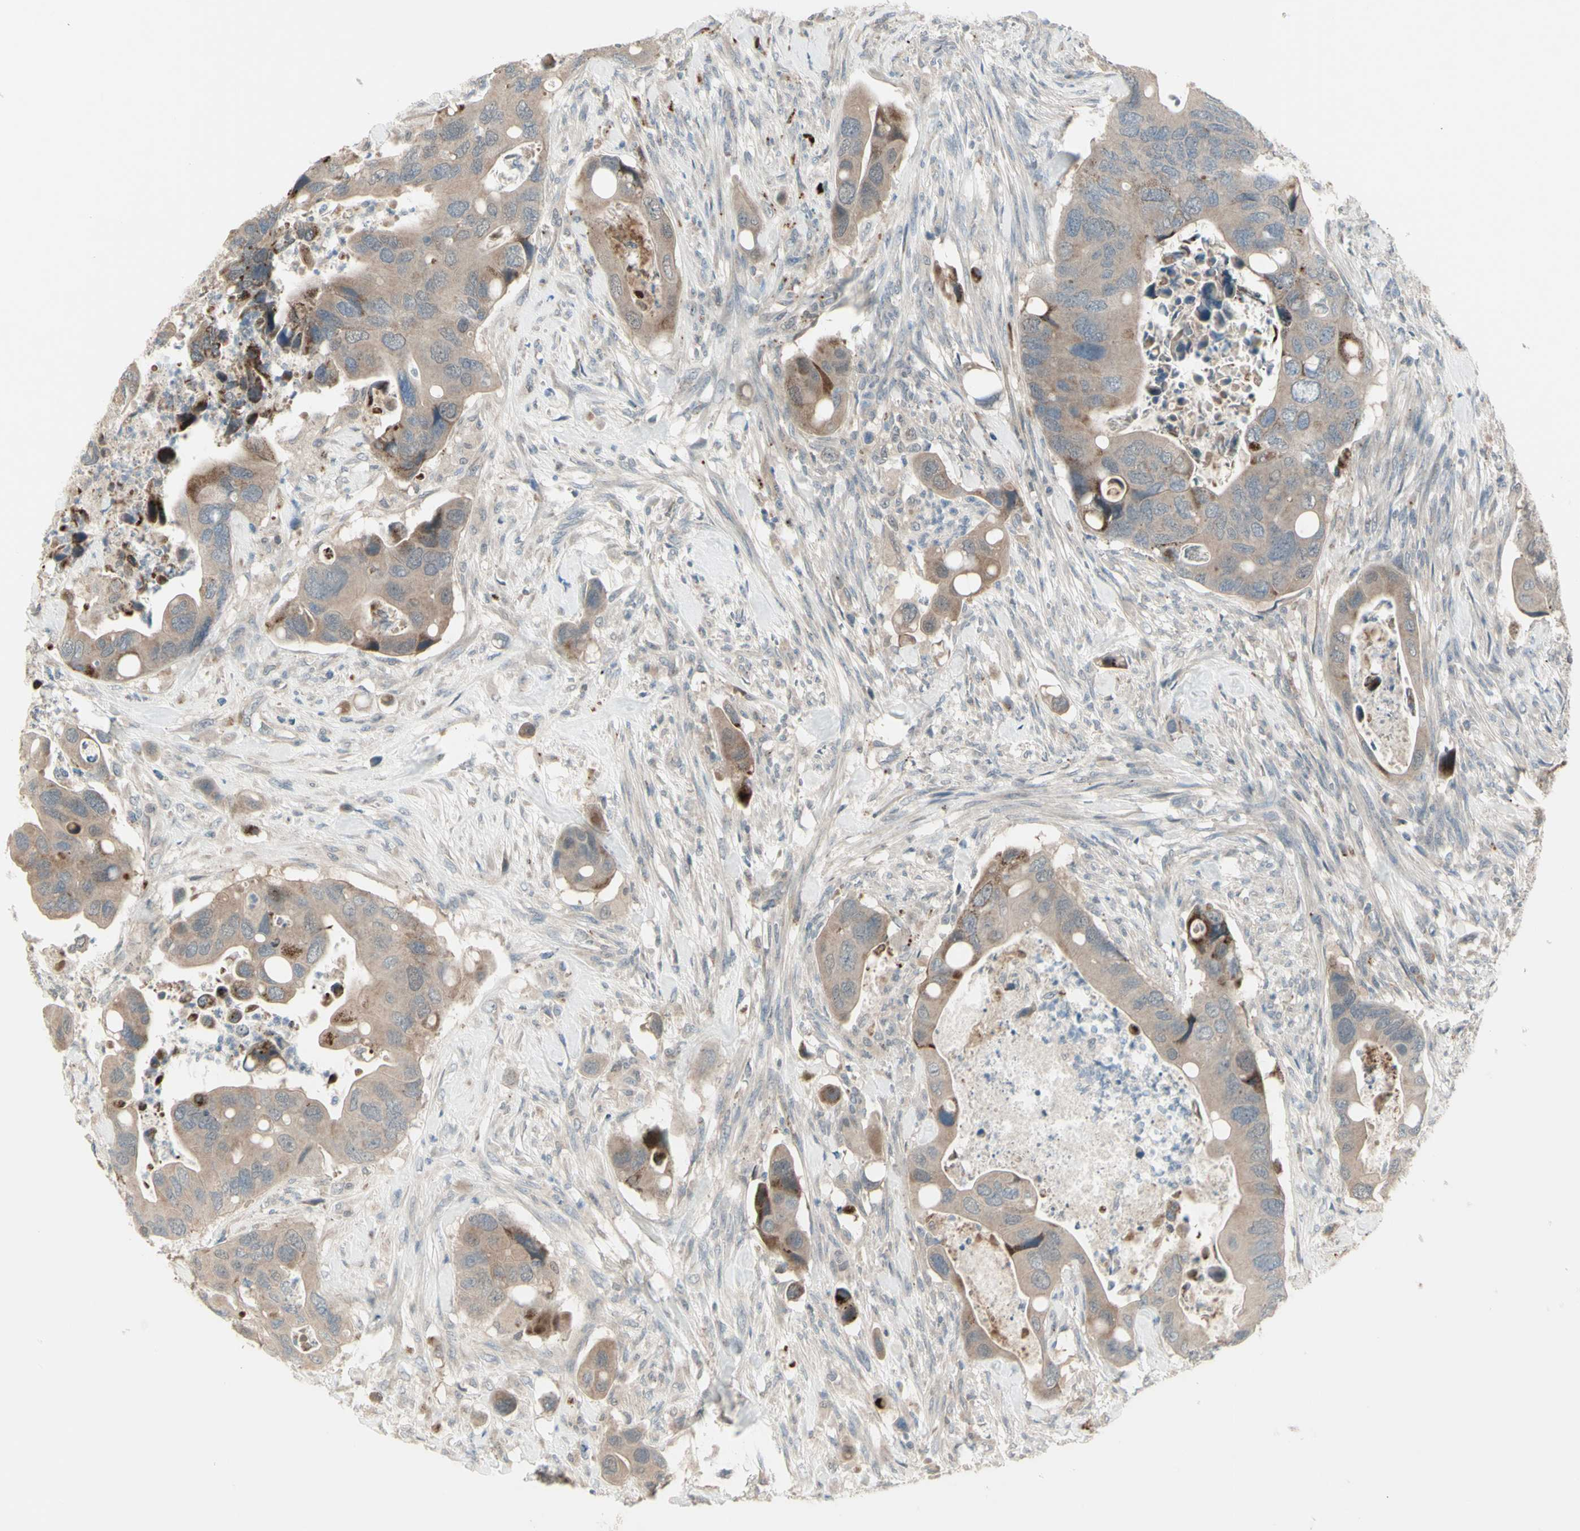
{"staining": {"intensity": "weak", "quantity": ">75%", "location": "cytoplasmic/membranous"}, "tissue": "colorectal cancer", "cell_type": "Tumor cells", "image_type": "cancer", "snomed": [{"axis": "morphology", "description": "Adenocarcinoma, NOS"}, {"axis": "topography", "description": "Rectum"}], "caption": "Tumor cells demonstrate weak cytoplasmic/membranous staining in about >75% of cells in colorectal adenocarcinoma.", "gene": "OSTM1", "patient": {"sex": "female", "age": 57}}